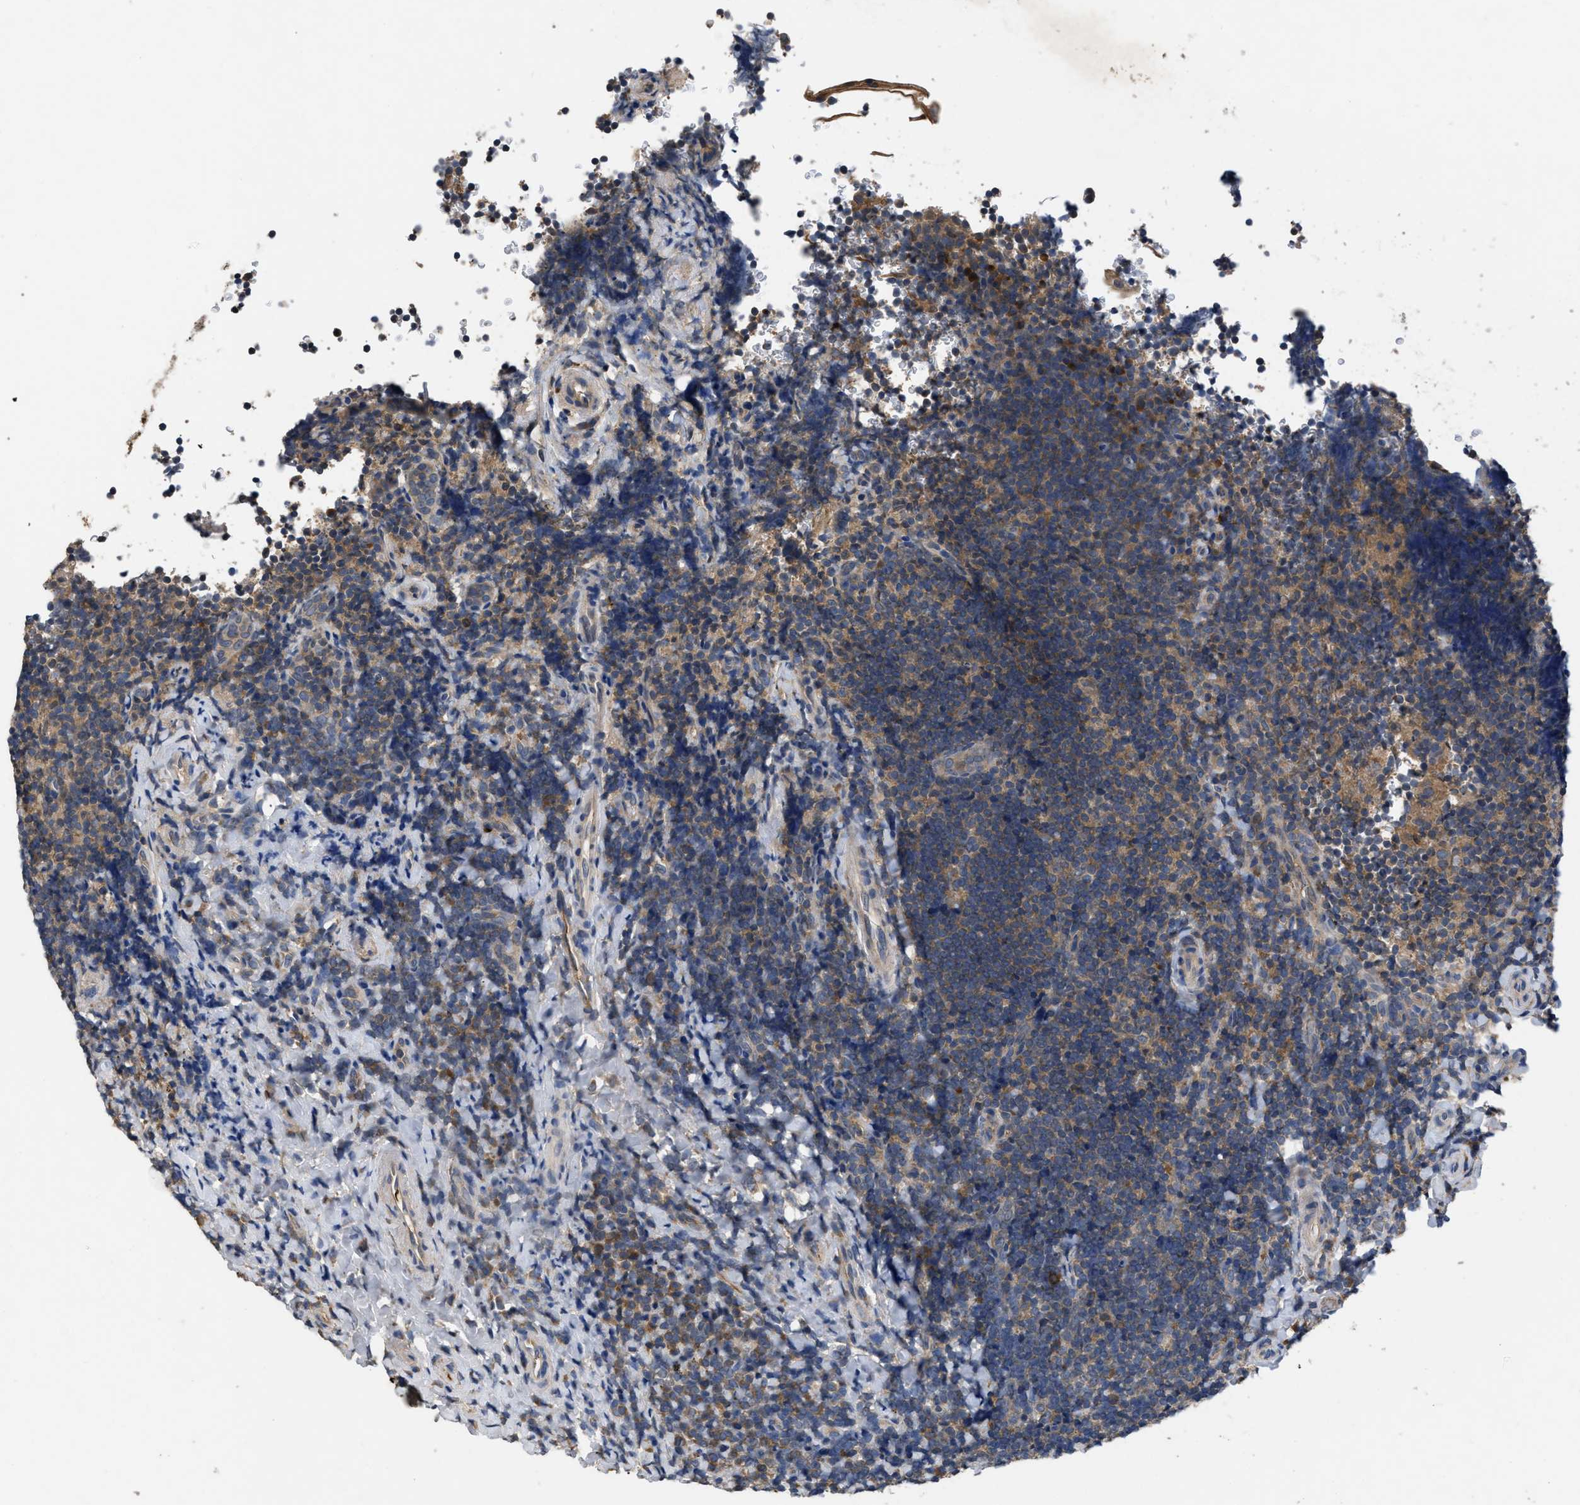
{"staining": {"intensity": "moderate", "quantity": "<25%", "location": "cytoplasmic/membranous"}, "tissue": "tonsil", "cell_type": "Germinal center cells", "image_type": "normal", "snomed": [{"axis": "morphology", "description": "Normal tissue, NOS"}, {"axis": "topography", "description": "Tonsil"}], "caption": "An immunohistochemistry photomicrograph of unremarkable tissue is shown. Protein staining in brown highlights moderate cytoplasmic/membranous positivity in tonsil within germinal center cells. Immunohistochemistry stains the protein of interest in brown and the nuclei are stained blue.", "gene": "VPS4A", "patient": {"sex": "male", "age": 37}}